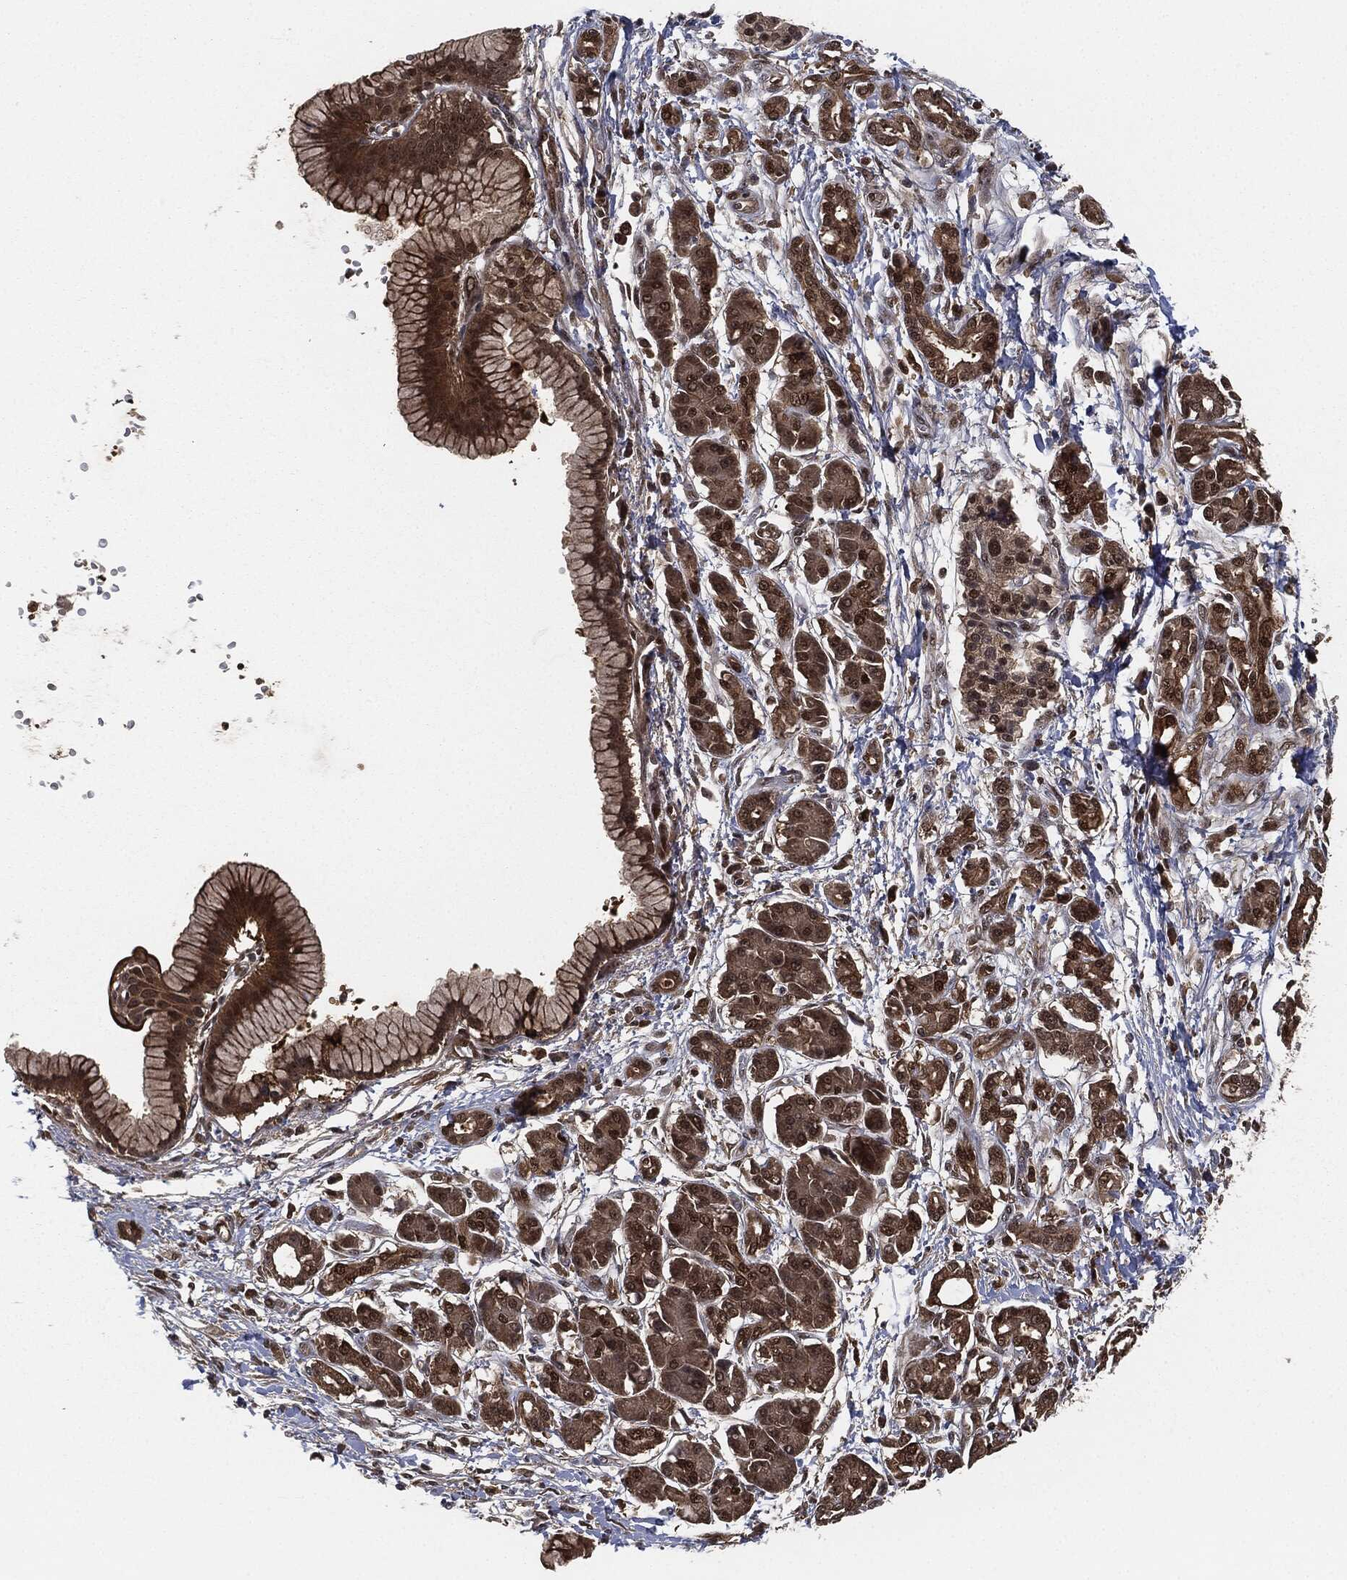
{"staining": {"intensity": "moderate", "quantity": "25%-75%", "location": "cytoplasmic/membranous,nuclear"}, "tissue": "pancreatic cancer", "cell_type": "Tumor cells", "image_type": "cancer", "snomed": [{"axis": "morphology", "description": "Adenocarcinoma, NOS"}, {"axis": "topography", "description": "Pancreas"}], "caption": "A micrograph showing moderate cytoplasmic/membranous and nuclear expression in about 25%-75% of tumor cells in adenocarcinoma (pancreatic), as visualized by brown immunohistochemical staining.", "gene": "CAPRIN2", "patient": {"sex": "male", "age": 72}}